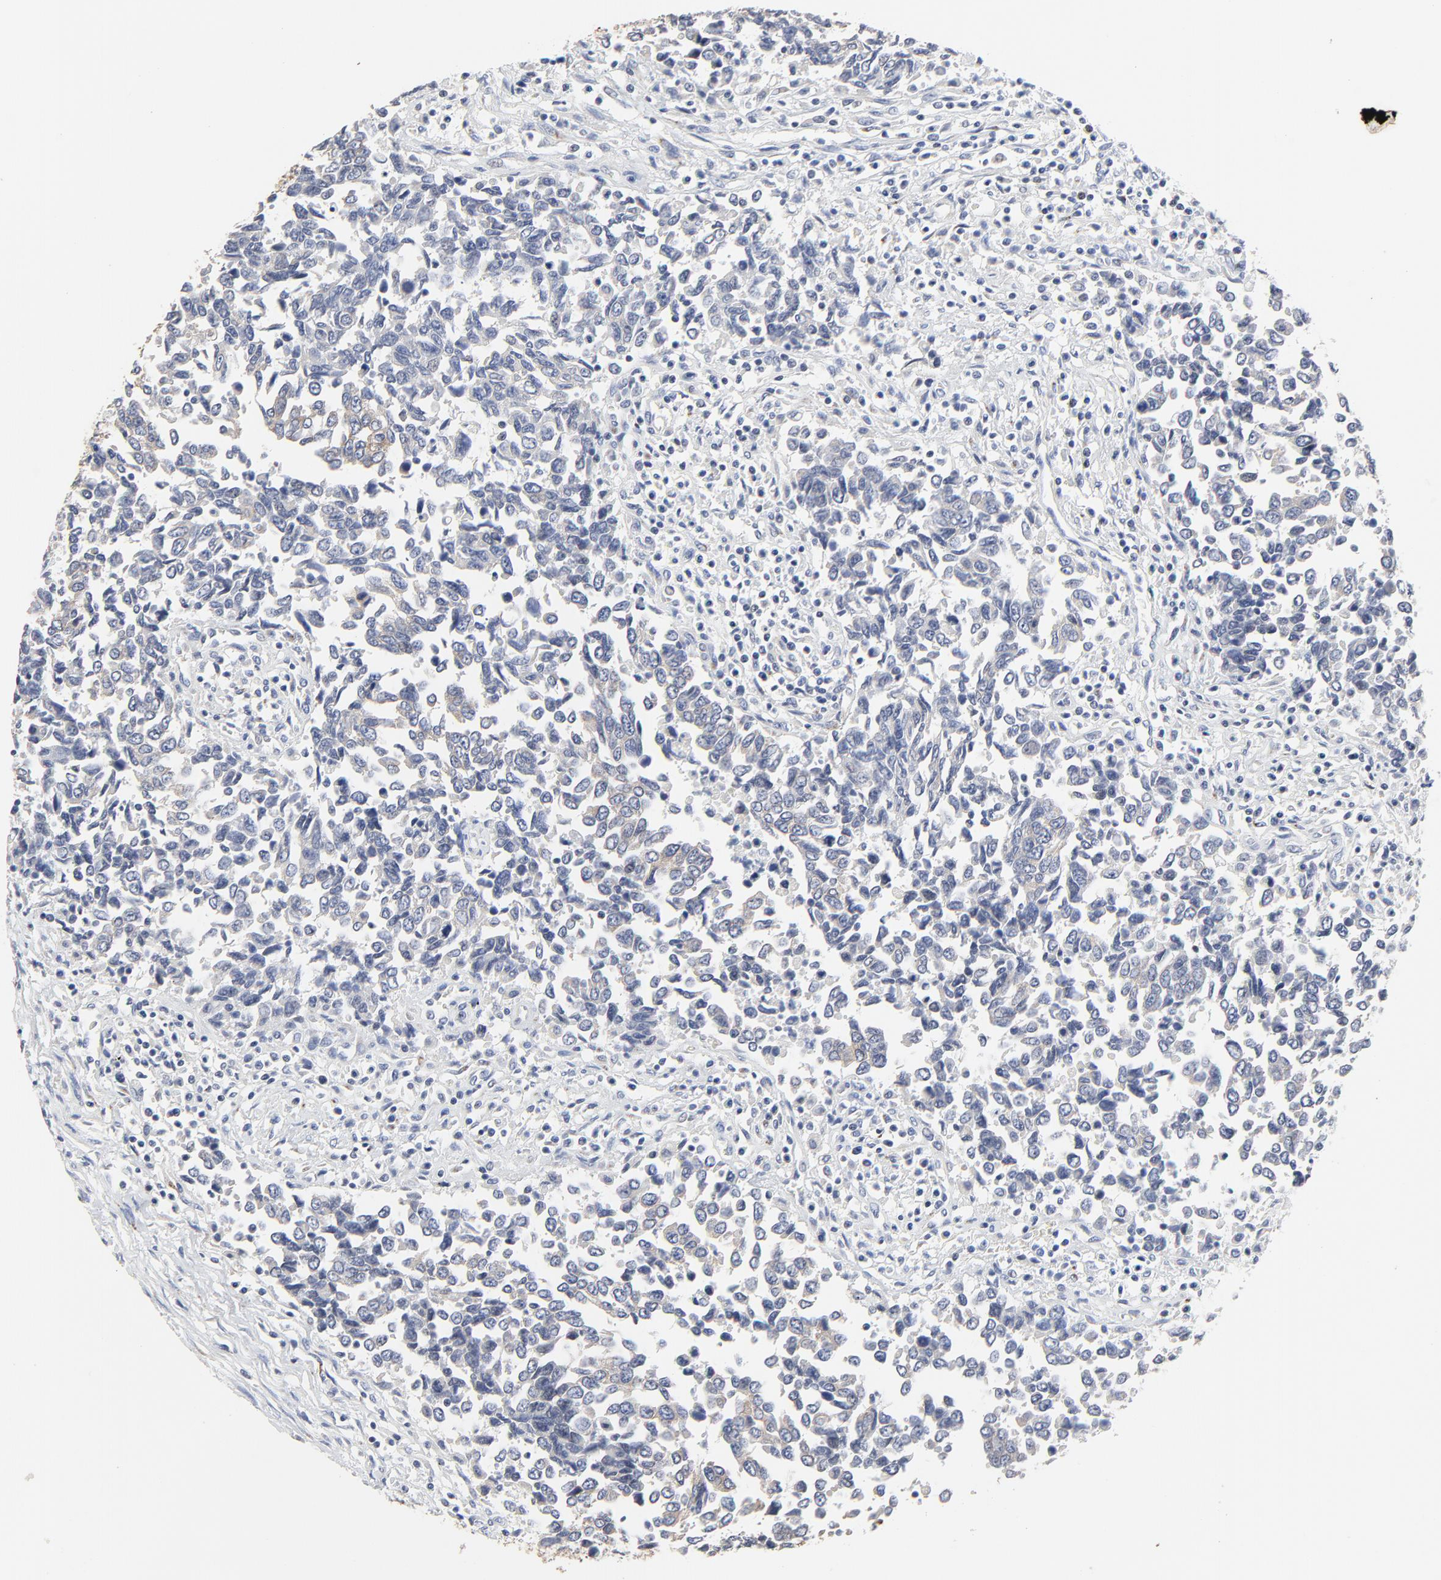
{"staining": {"intensity": "negative", "quantity": "none", "location": "none"}, "tissue": "urothelial cancer", "cell_type": "Tumor cells", "image_type": "cancer", "snomed": [{"axis": "morphology", "description": "Urothelial carcinoma, High grade"}, {"axis": "topography", "description": "Urinary bladder"}], "caption": "Immunohistochemical staining of high-grade urothelial carcinoma displays no significant positivity in tumor cells.", "gene": "LNX1", "patient": {"sex": "male", "age": 86}}